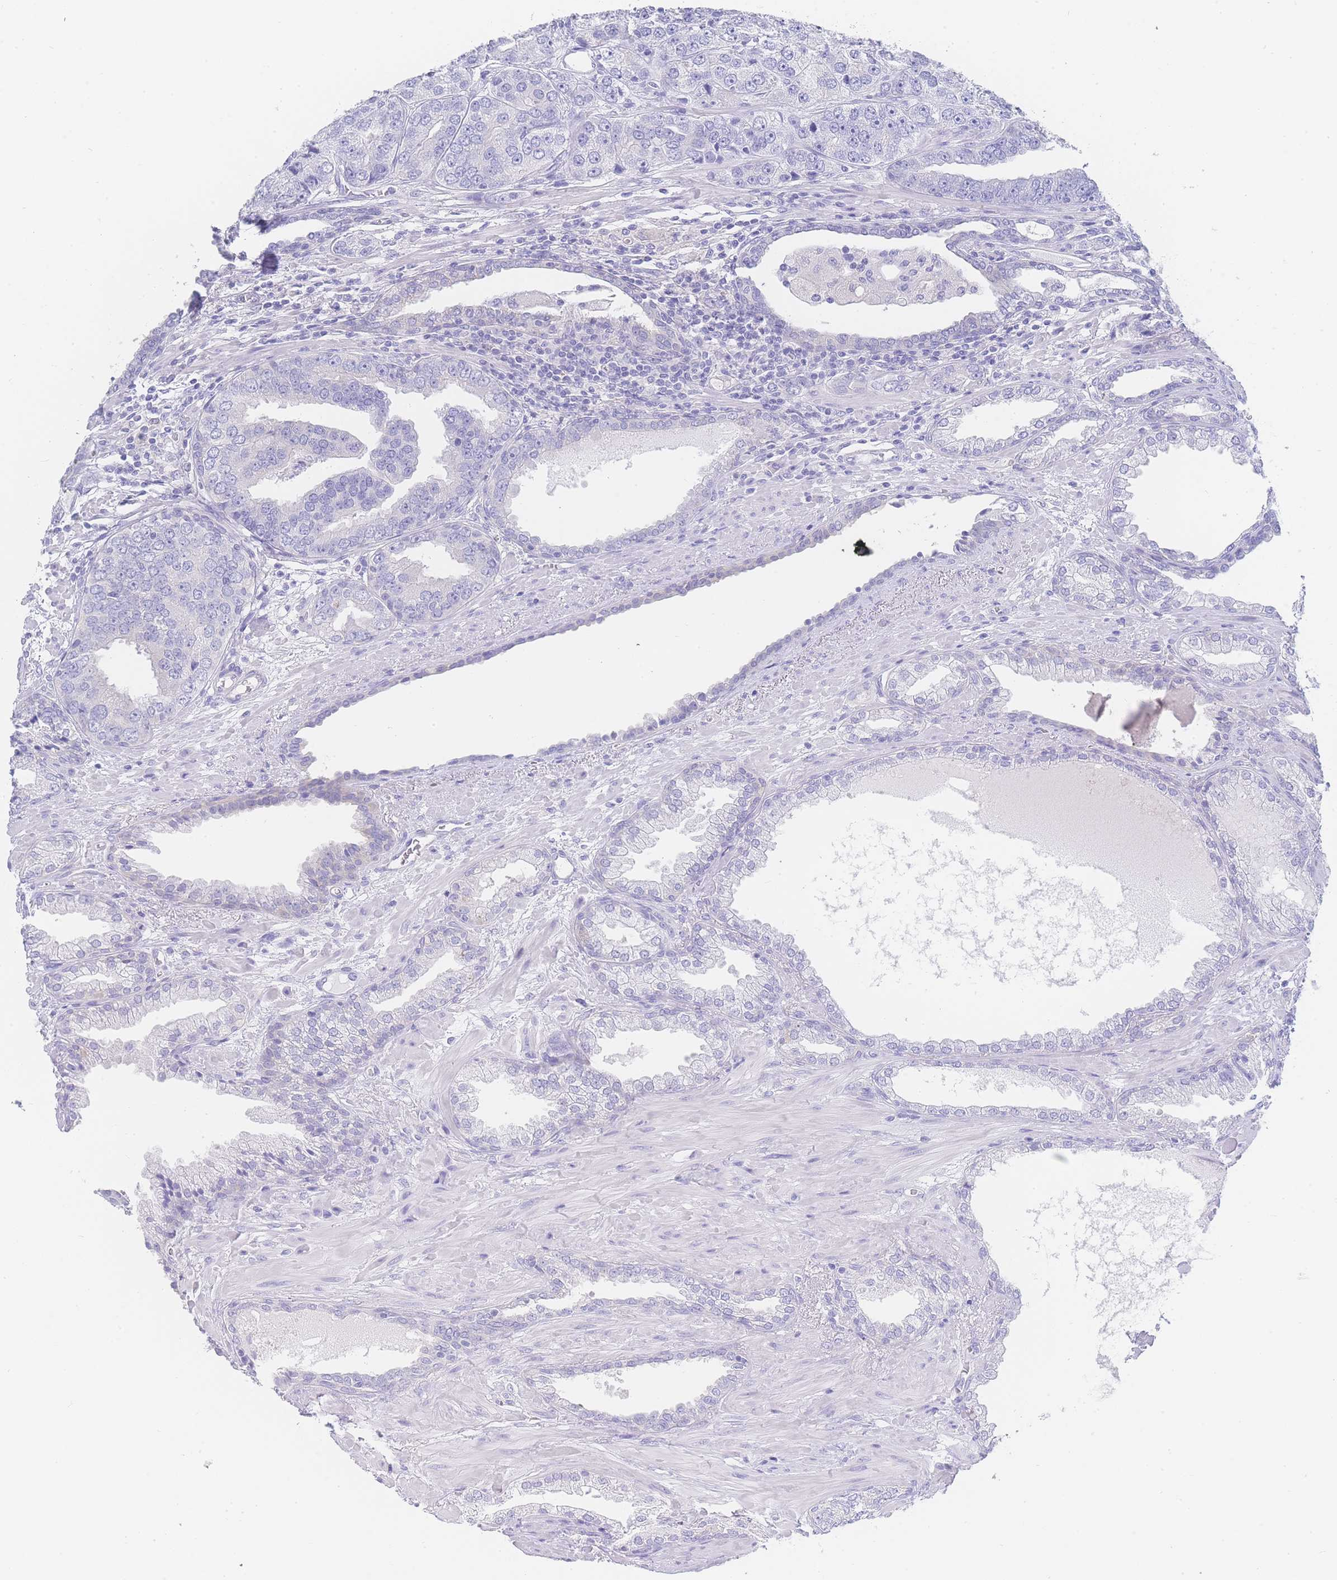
{"staining": {"intensity": "negative", "quantity": "none", "location": "none"}, "tissue": "prostate cancer", "cell_type": "Tumor cells", "image_type": "cancer", "snomed": [{"axis": "morphology", "description": "Adenocarcinoma, High grade"}, {"axis": "topography", "description": "Prostate"}], "caption": "The histopathology image reveals no staining of tumor cells in prostate cancer (high-grade adenocarcinoma). (DAB IHC with hematoxylin counter stain).", "gene": "LZTFL1", "patient": {"sex": "male", "age": 71}}